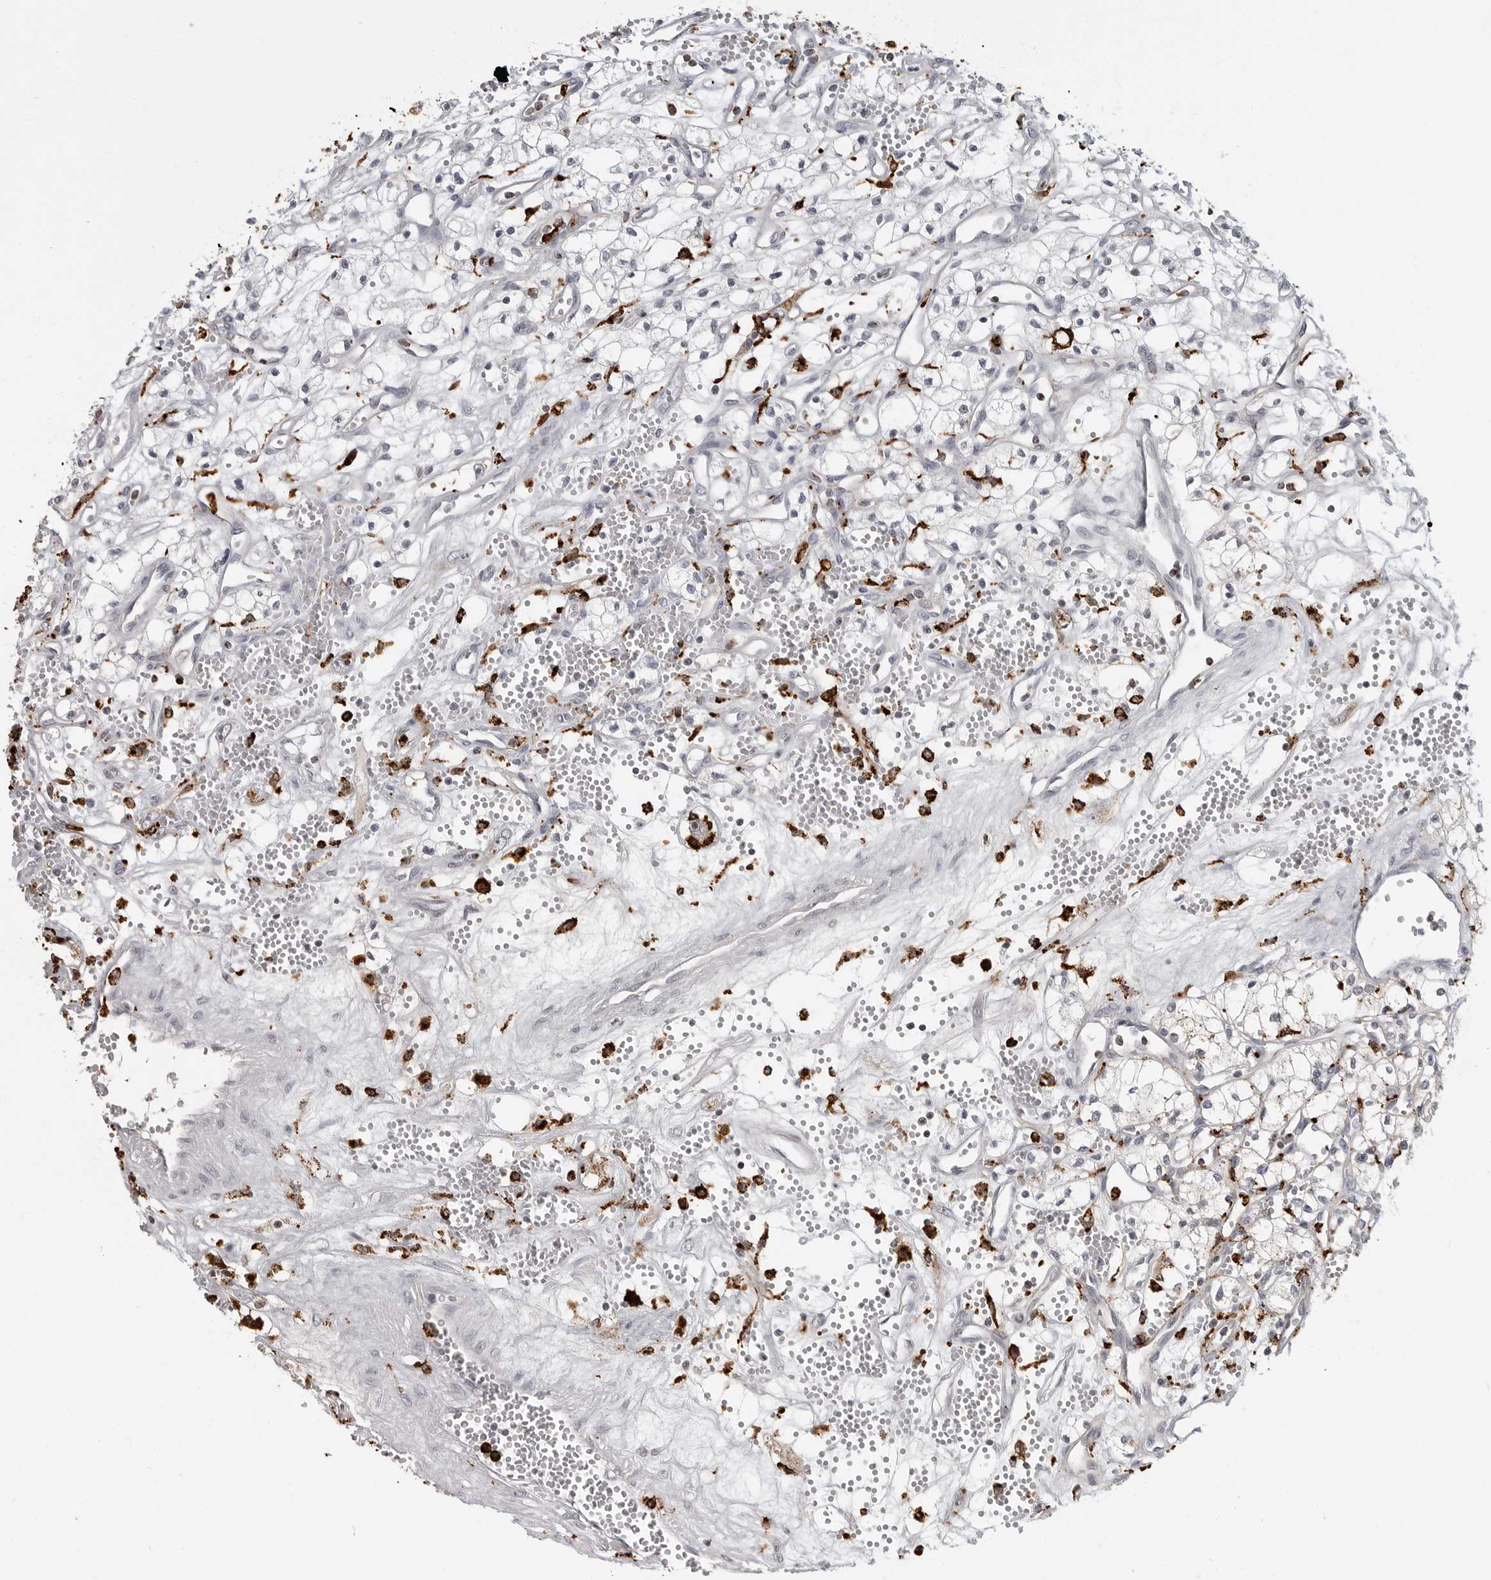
{"staining": {"intensity": "negative", "quantity": "none", "location": "none"}, "tissue": "renal cancer", "cell_type": "Tumor cells", "image_type": "cancer", "snomed": [{"axis": "morphology", "description": "Adenocarcinoma, NOS"}, {"axis": "topography", "description": "Kidney"}], "caption": "This is a histopathology image of IHC staining of adenocarcinoma (renal), which shows no expression in tumor cells. Brightfield microscopy of immunohistochemistry (IHC) stained with DAB (3,3'-diaminobenzidine) (brown) and hematoxylin (blue), captured at high magnification.", "gene": "IFI30", "patient": {"sex": "male", "age": 59}}